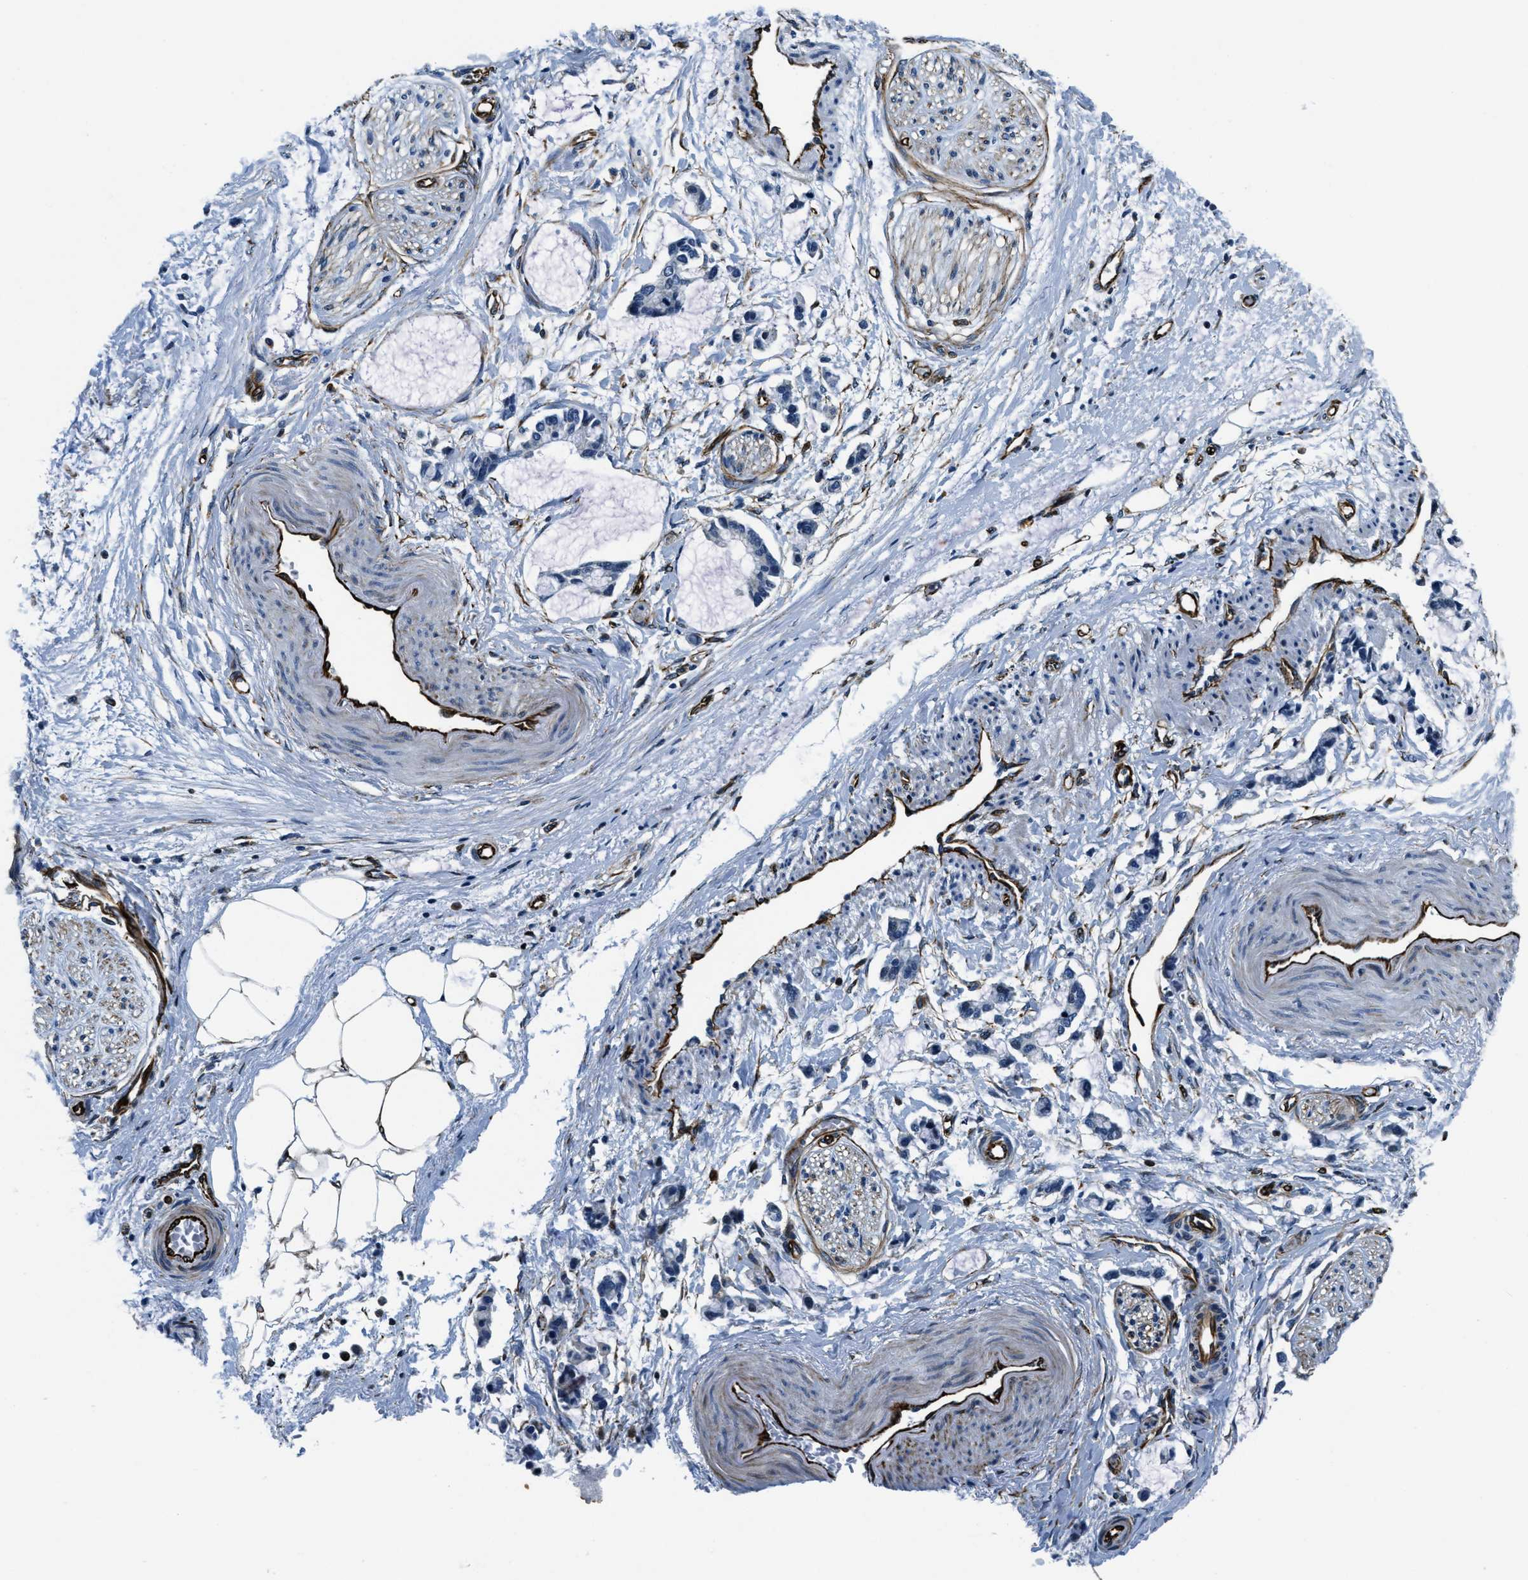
{"staining": {"intensity": "weak", "quantity": ">75%", "location": "cytoplasmic/membranous"}, "tissue": "adipose tissue", "cell_type": "Adipocytes", "image_type": "normal", "snomed": [{"axis": "morphology", "description": "Normal tissue, NOS"}, {"axis": "morphology", "description": "Adenocarcinoma, NOS"}, {"axis": "topography", "description": "Colon"}, {"axis": "topography", "description": "Peripheral nerve tissue"}], "caption": "DAB (3,3'-diaminobenzidine) immunohistochemical staining of benign human adipose tissue demonstrates weak cytoplasmic/membranous protein expression in about >75% of adipocytes. The protein of interest is shown in brown color, while the nuclei are stained blue.", "gene": "GNS", "patient": {"sex": "male", "age": 14}}